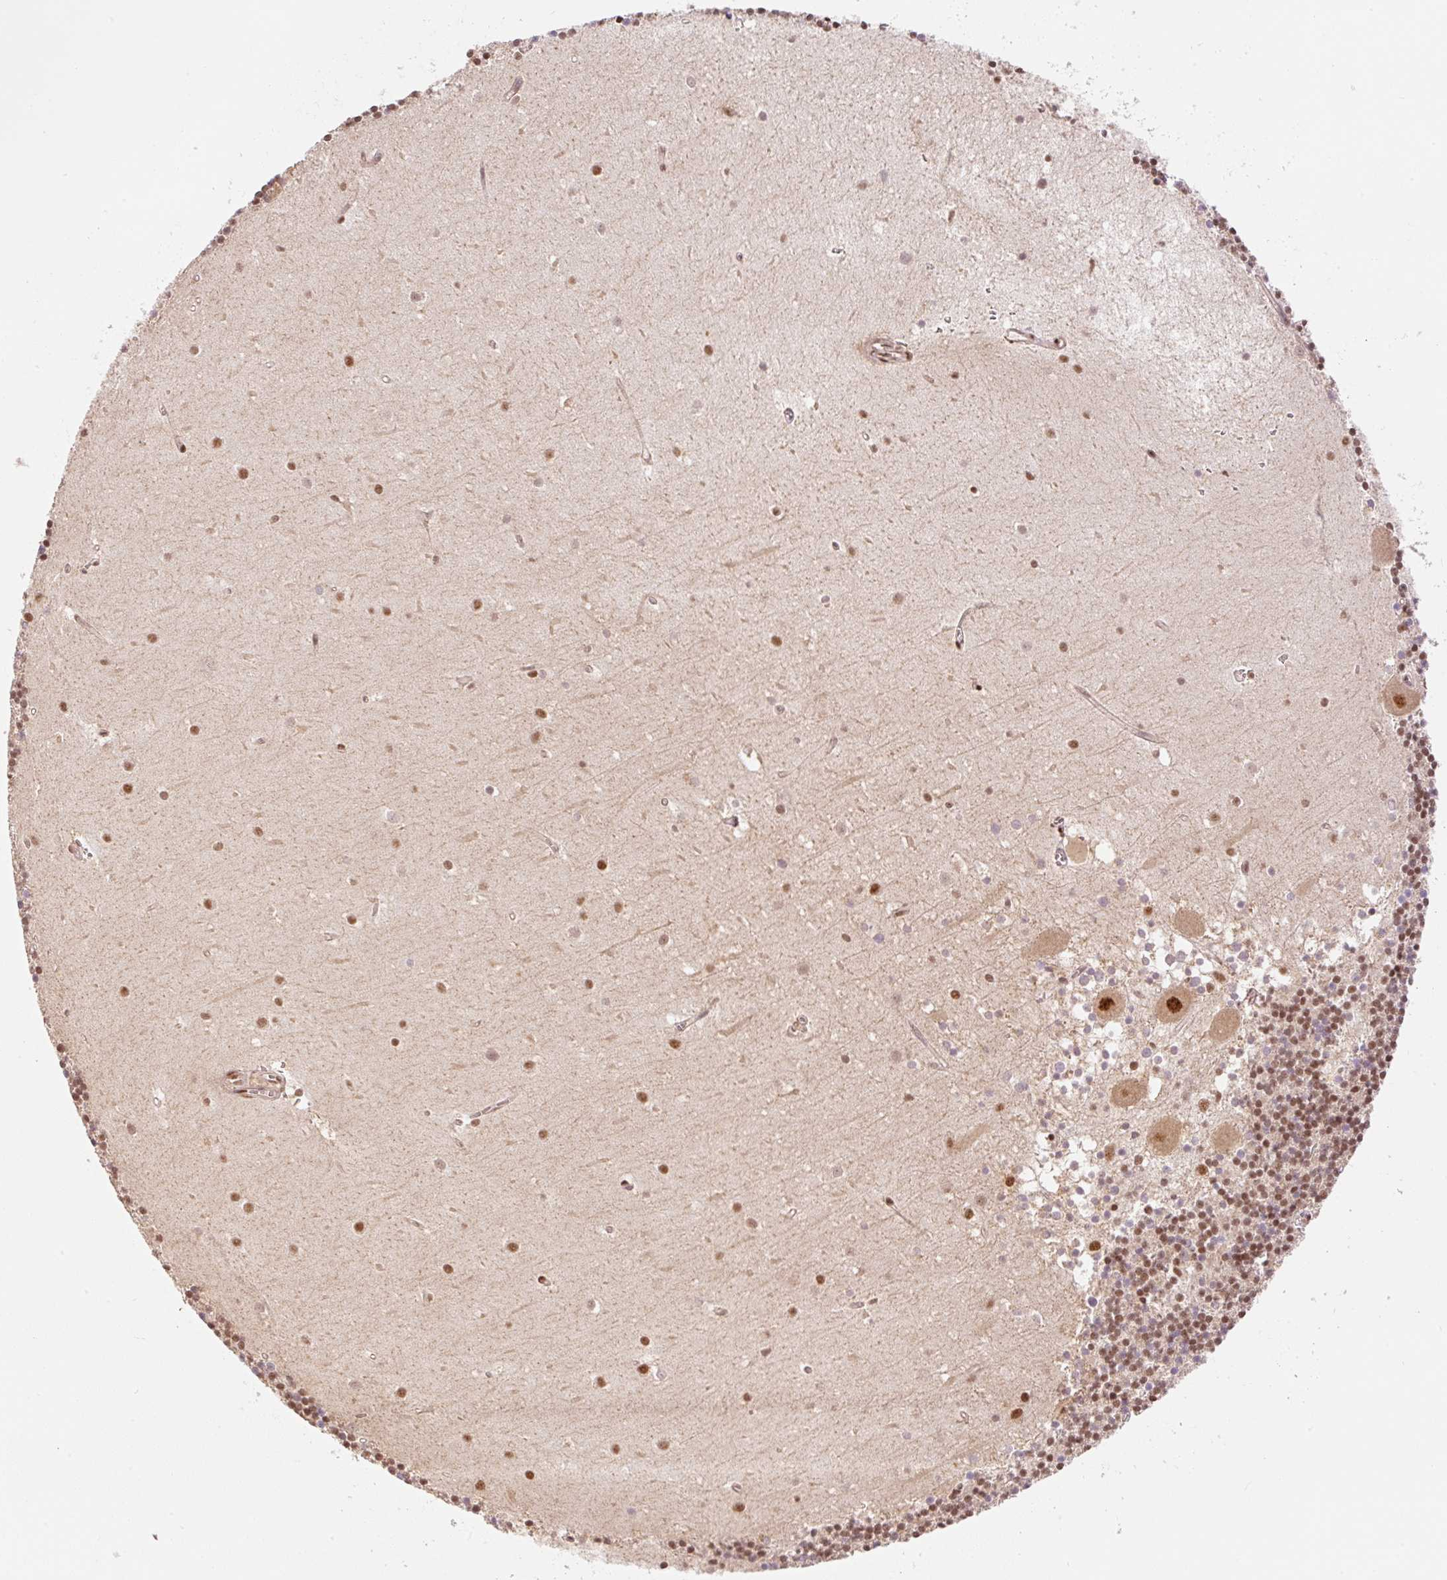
{"staining": {"intensity": "strong", "quantity": "25%-75%", "location": "nuclear"}, "tissue": "cerebellum", "cell_type": "Cells in granular layer", "image_type": "normal", "snomed": [{"axis": "morphology", "description": "Normal tissue, NOS"}, {"axis": "topography", "description": "Cerebellum"}], "caption": "Protein staining reveals strong nuclear positivity in approximately 25%-75% of cells in granular layer in unremarkable cerebellum. The staining was performed using DAB (3,3'-diaminobenzidine) to visualize the protein expression in brown, while the nuclei were stained in blue with hematoxylin (Magnification: 20x).", "gene": "INTS8", "patient": {"sex": "male", "age": 54}}